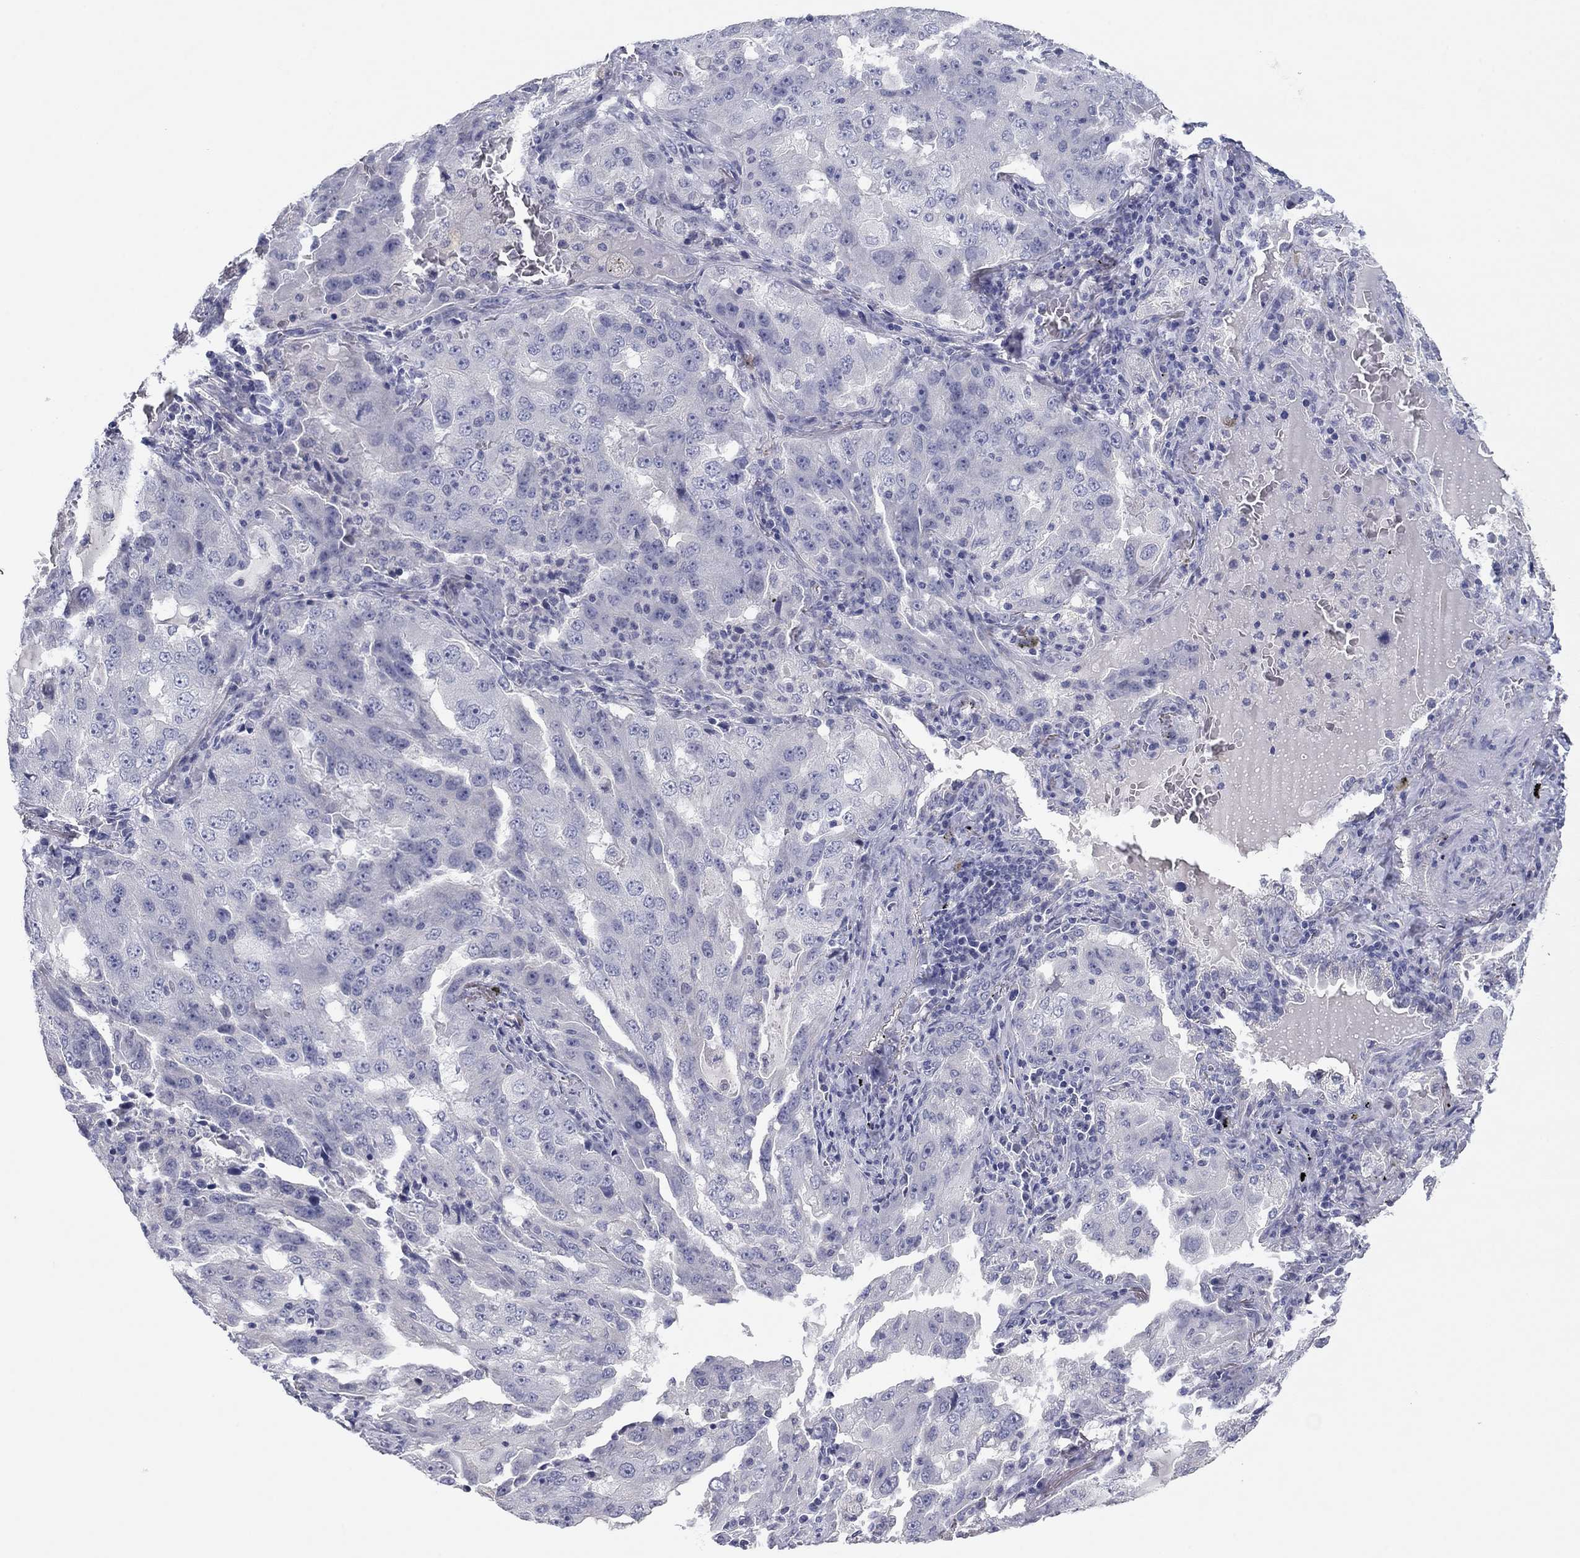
{"staining": {"intensity": "negative", "quantity": "none", "location": "none"}, "tissue": "lung cancer", "cell_type": "Tumor cells", "image_type": "cancer", "snomed": [{"axis": "morphology", "description": "Adenocarcinoma, NOS"}, {"axis": "topography", "description": "Lung"}], "caption": "DAB immunohistochemical staining of human lung cancer (adenocarcinoma) shows no significant expression in tumor cells.", "gene": "CNTNAP4", "patient": {"sex": "female", "age": 61}}